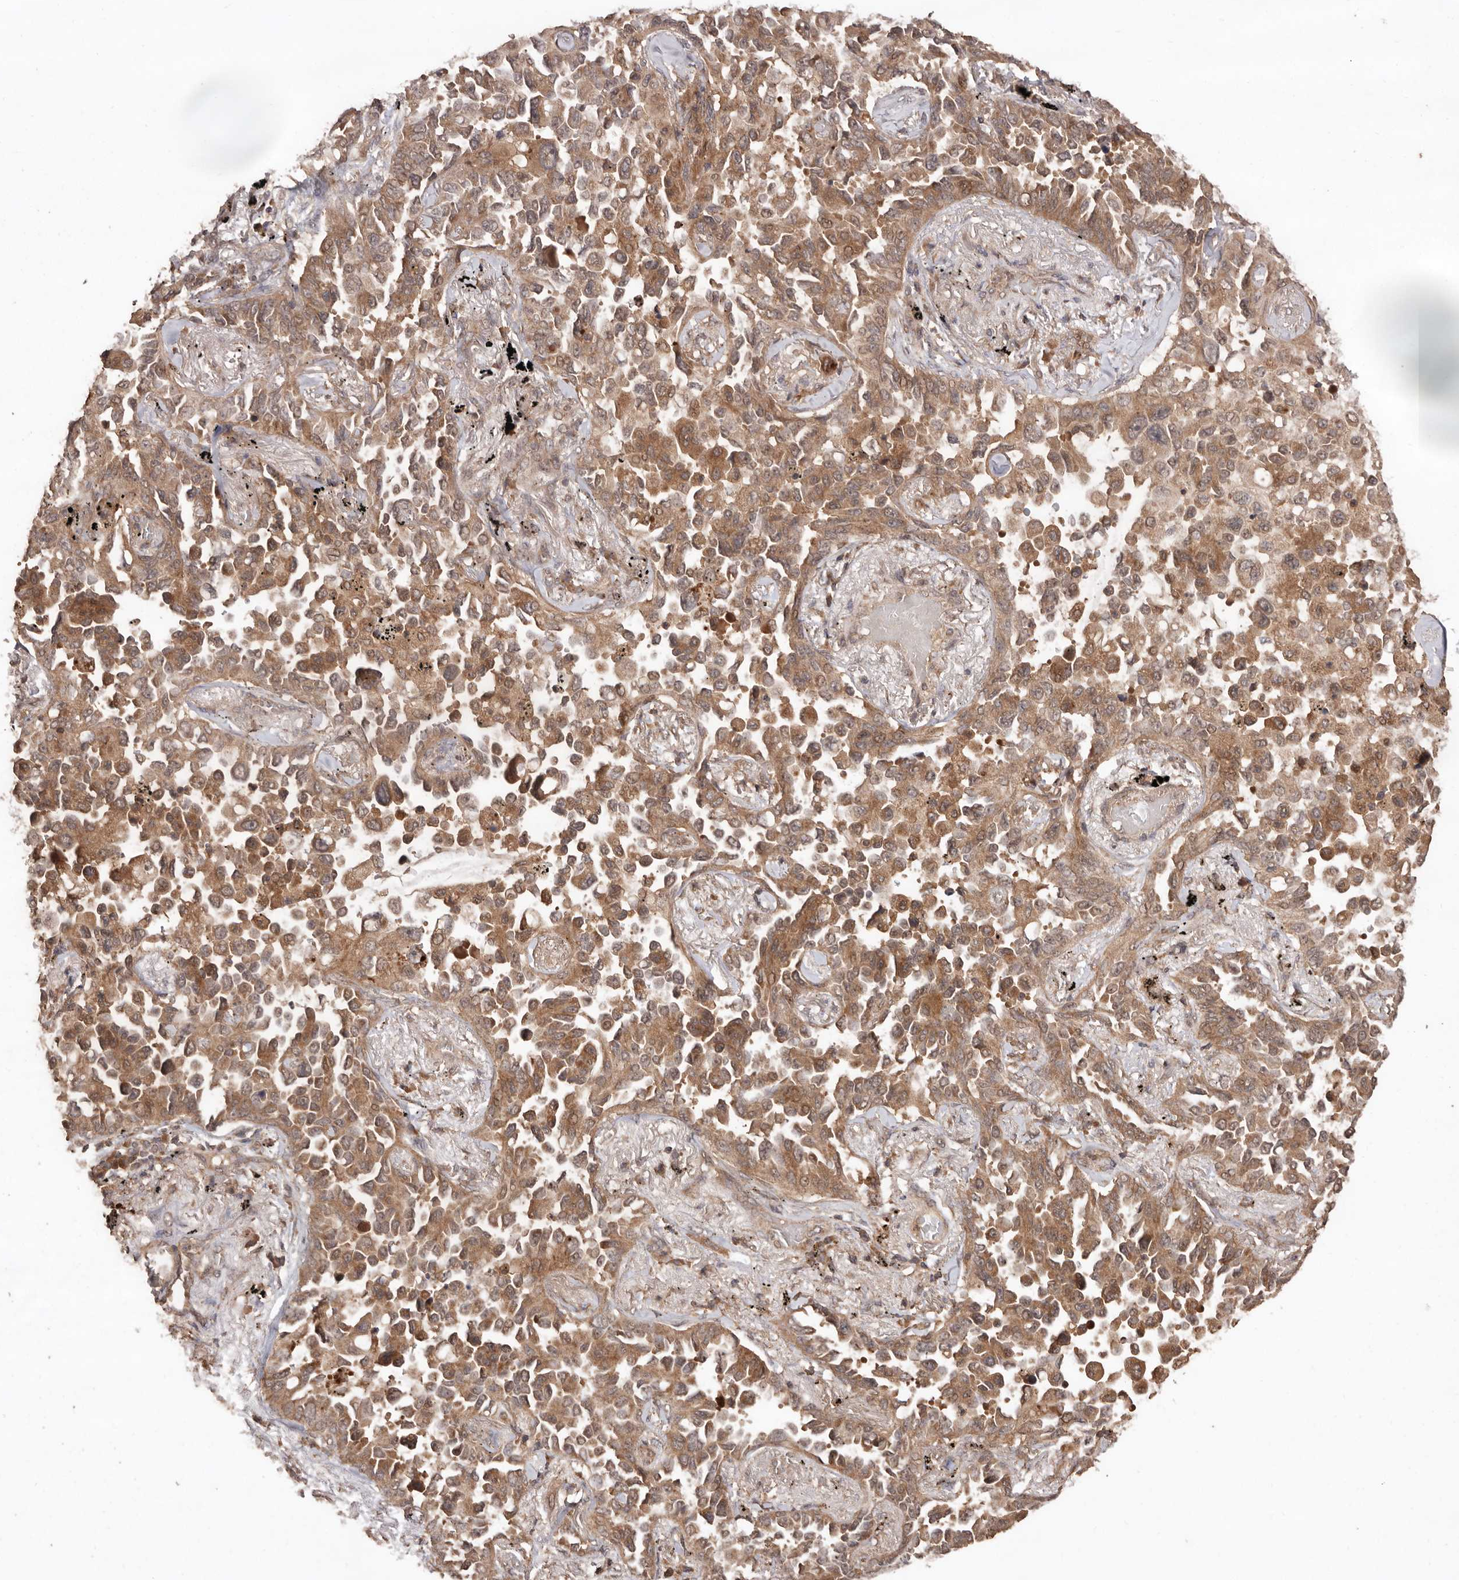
{"staining": {"intensity": "moderate", "quantity": ">75%", "location": "cytoplasmic/membranous"}, "tissue": "lung cancer", "cell_type": "Tumor cells", "image_type": "cancer", "snomed": [{"axis": "morphology", "description": "Adenocarcinoma, NOS"}, {"axis": "topography", "description": "Lung"}], "caption": "This is a photomicrograph of immunohistochemistry (IHC) staining of lung adenocarcinoma, which shows moderate positivity in the cytoplasmic/membranous of tumor cells.", "gene": "RWDD1", "patient": {"sex": "female", "age": 67}}